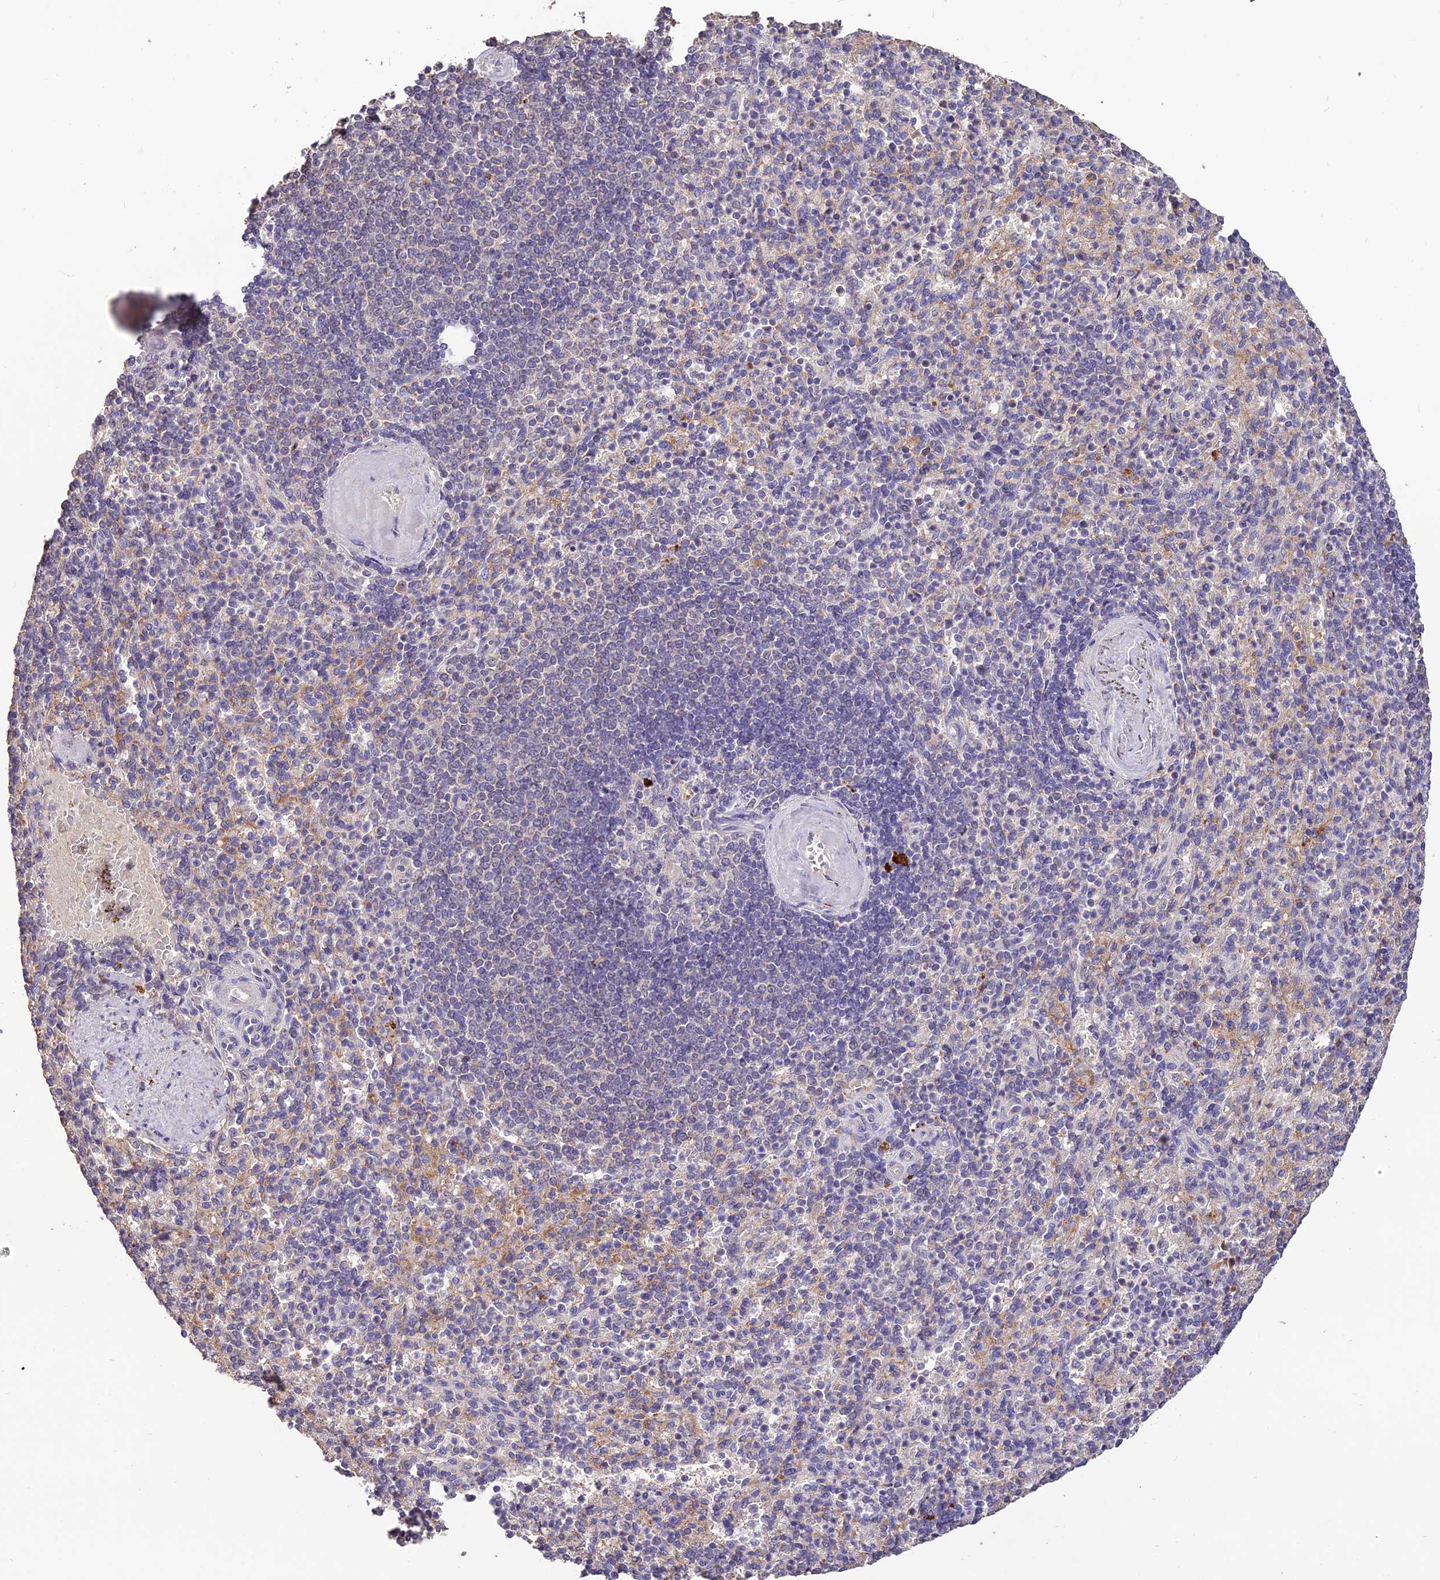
{"staining": {"intensity": "moderate", "quantity": "<25%", "location": "cytoplasmic/membranous"}, "tissue": "spleen", "cell_type": "Cells in red pulp", "image_type": "normal", "snomed": [{"axis": "morphology", "description": "Normal tissue, NOS"}, {"axis": "topography", "description": "Spleen"}], "caption": "Cells in red pulp demonstrate low levels of moderate cytoplasmic/membranous expression in approximately <25% of cells in unremarkable human spleen.", "gene": "SDHD", "patient": {"sex": "female", "age": 74}}